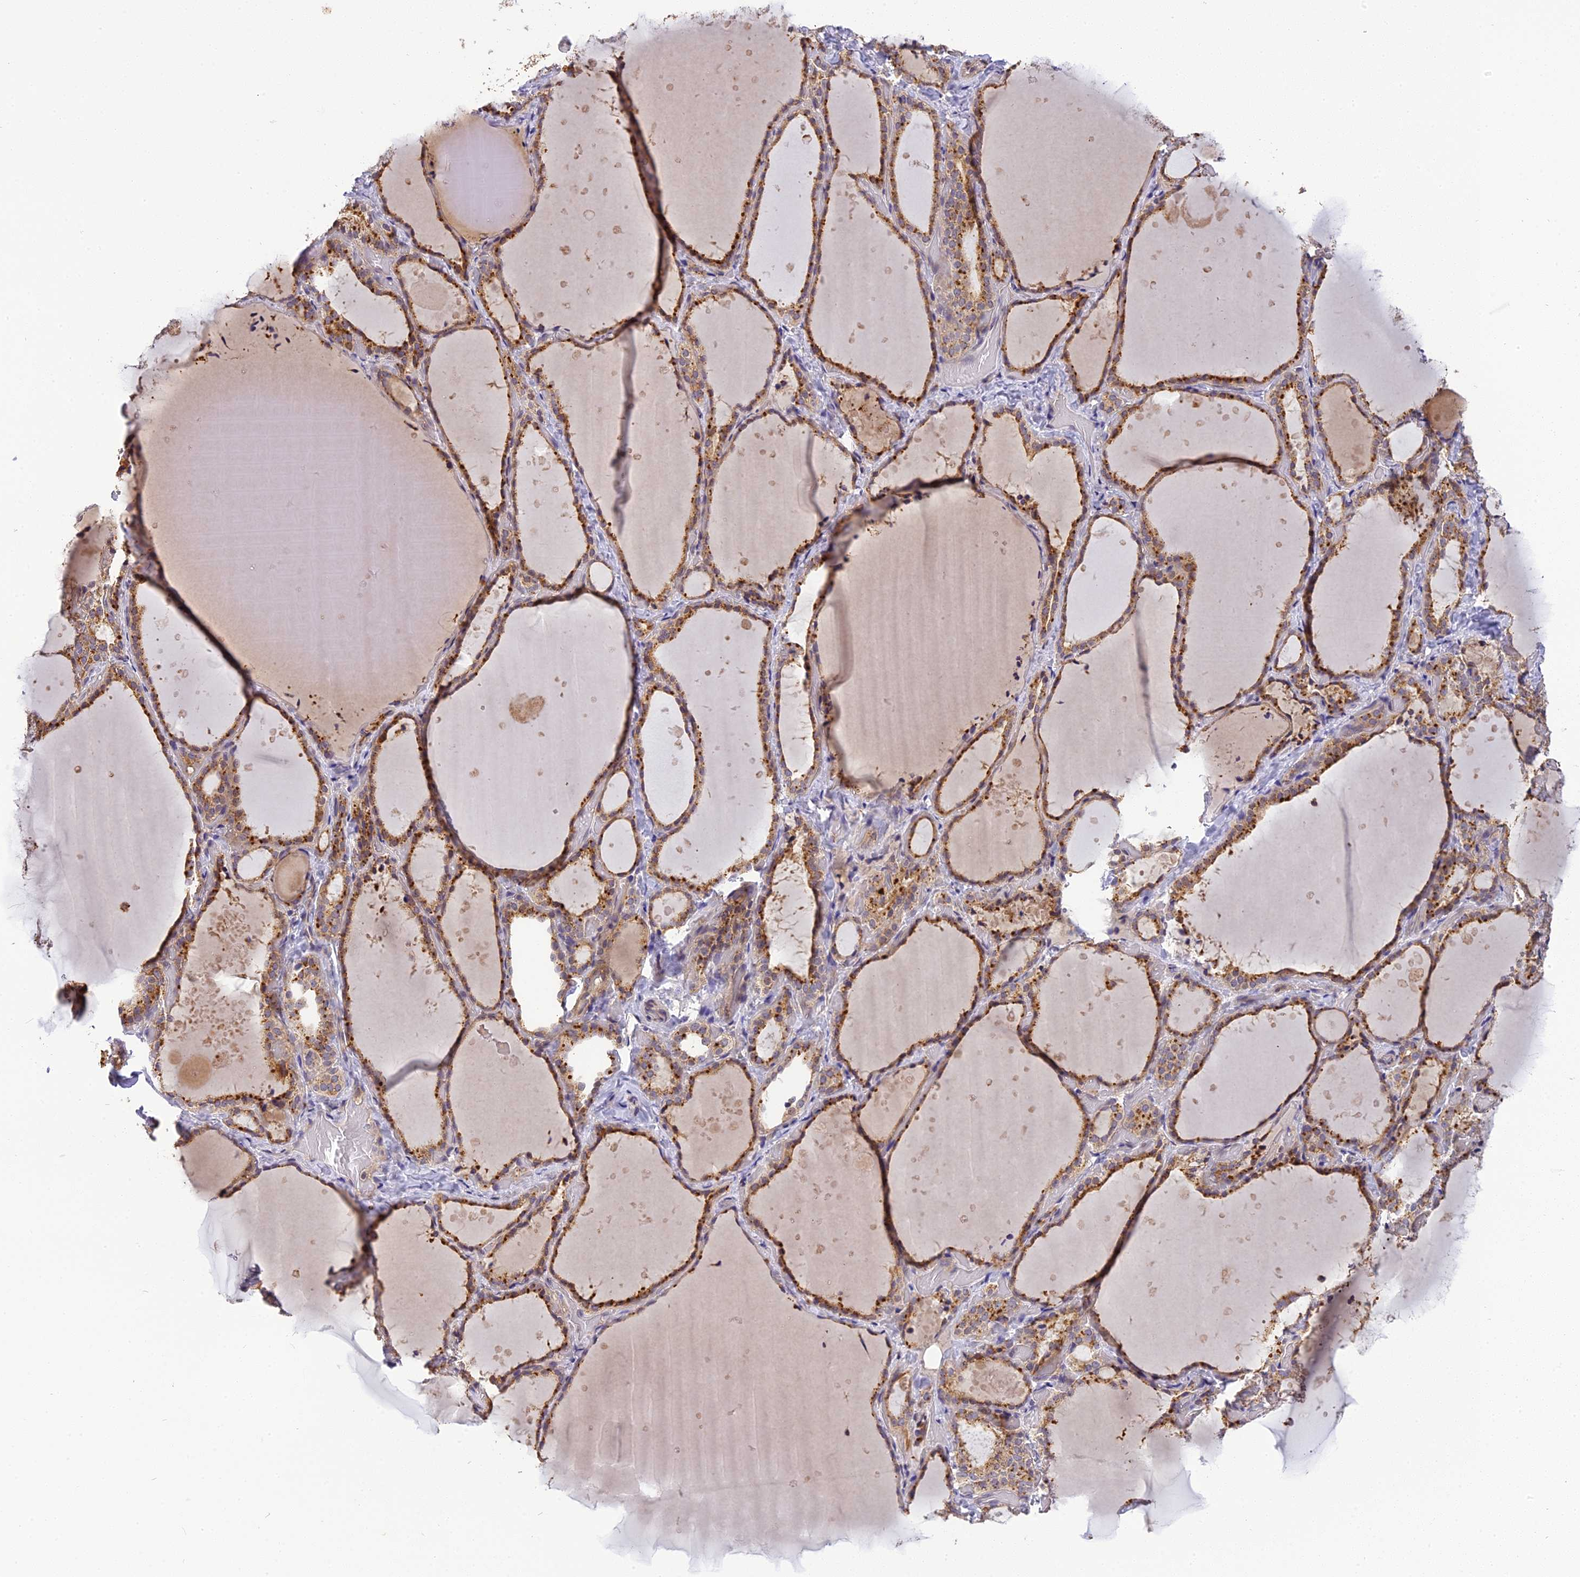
{"staining": {"intensity": "moderate", "quantity": ">75%", "location": "cytoplasmic/membranous"}, "tissue": "thyroid gland", "cell_type": "Glandular cells", "image_type": "normal", "snomed": [{"axis": "morphology", "description": "Normal tissue, NOS"}, {"axis": "topography", "description": "Thyroid gland"}], "caption": "Thyroid gland stained with IHC reveals moderate cytoplasmic/membranous staining in approximately >75% of glandular cells. The protein is shown in brown color, while the nuclei are stained blue.", "gene": "FNIP2", "patient": {"sex": "female", "age": 44}}